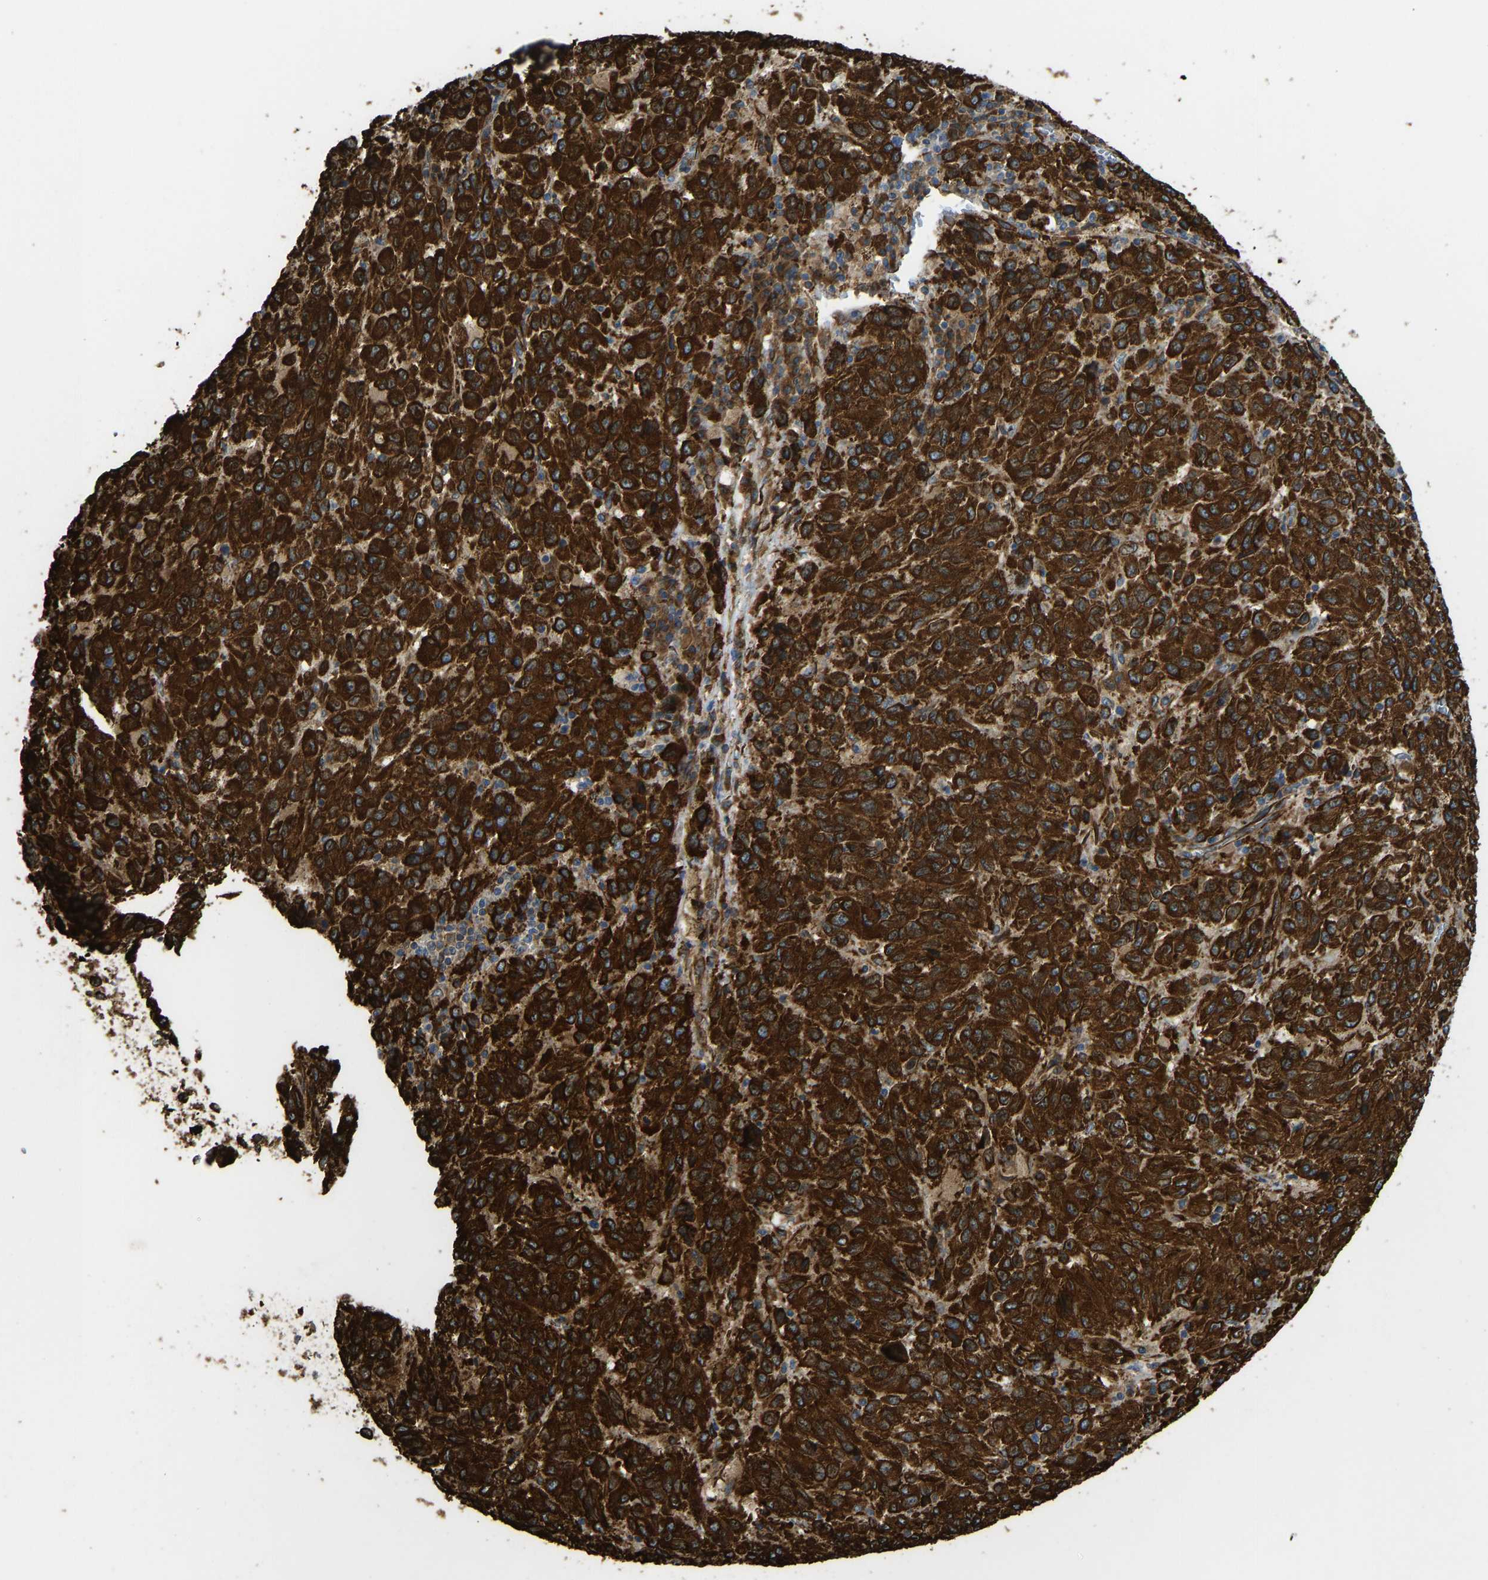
{"staining": {"intensity": "strong", "quantity": ">75%", "location": "cytoplasmic/membranous"}, "tissue": "melanoma", "cell_type": "Tumor cells", "image_type": "cancer", "snomed": [{"axis": "morphology", "description": "Malignant melanoma, Metastatic site"}, {"axis": "topography", "description": "Lung"}], "caption": "Strong cytoplasmic/membranous protein expression is appreciated in about >75% of tumor cells in melanoma.", "gene": "BEX3", "patient": {"sex": "male", "age": 64}}